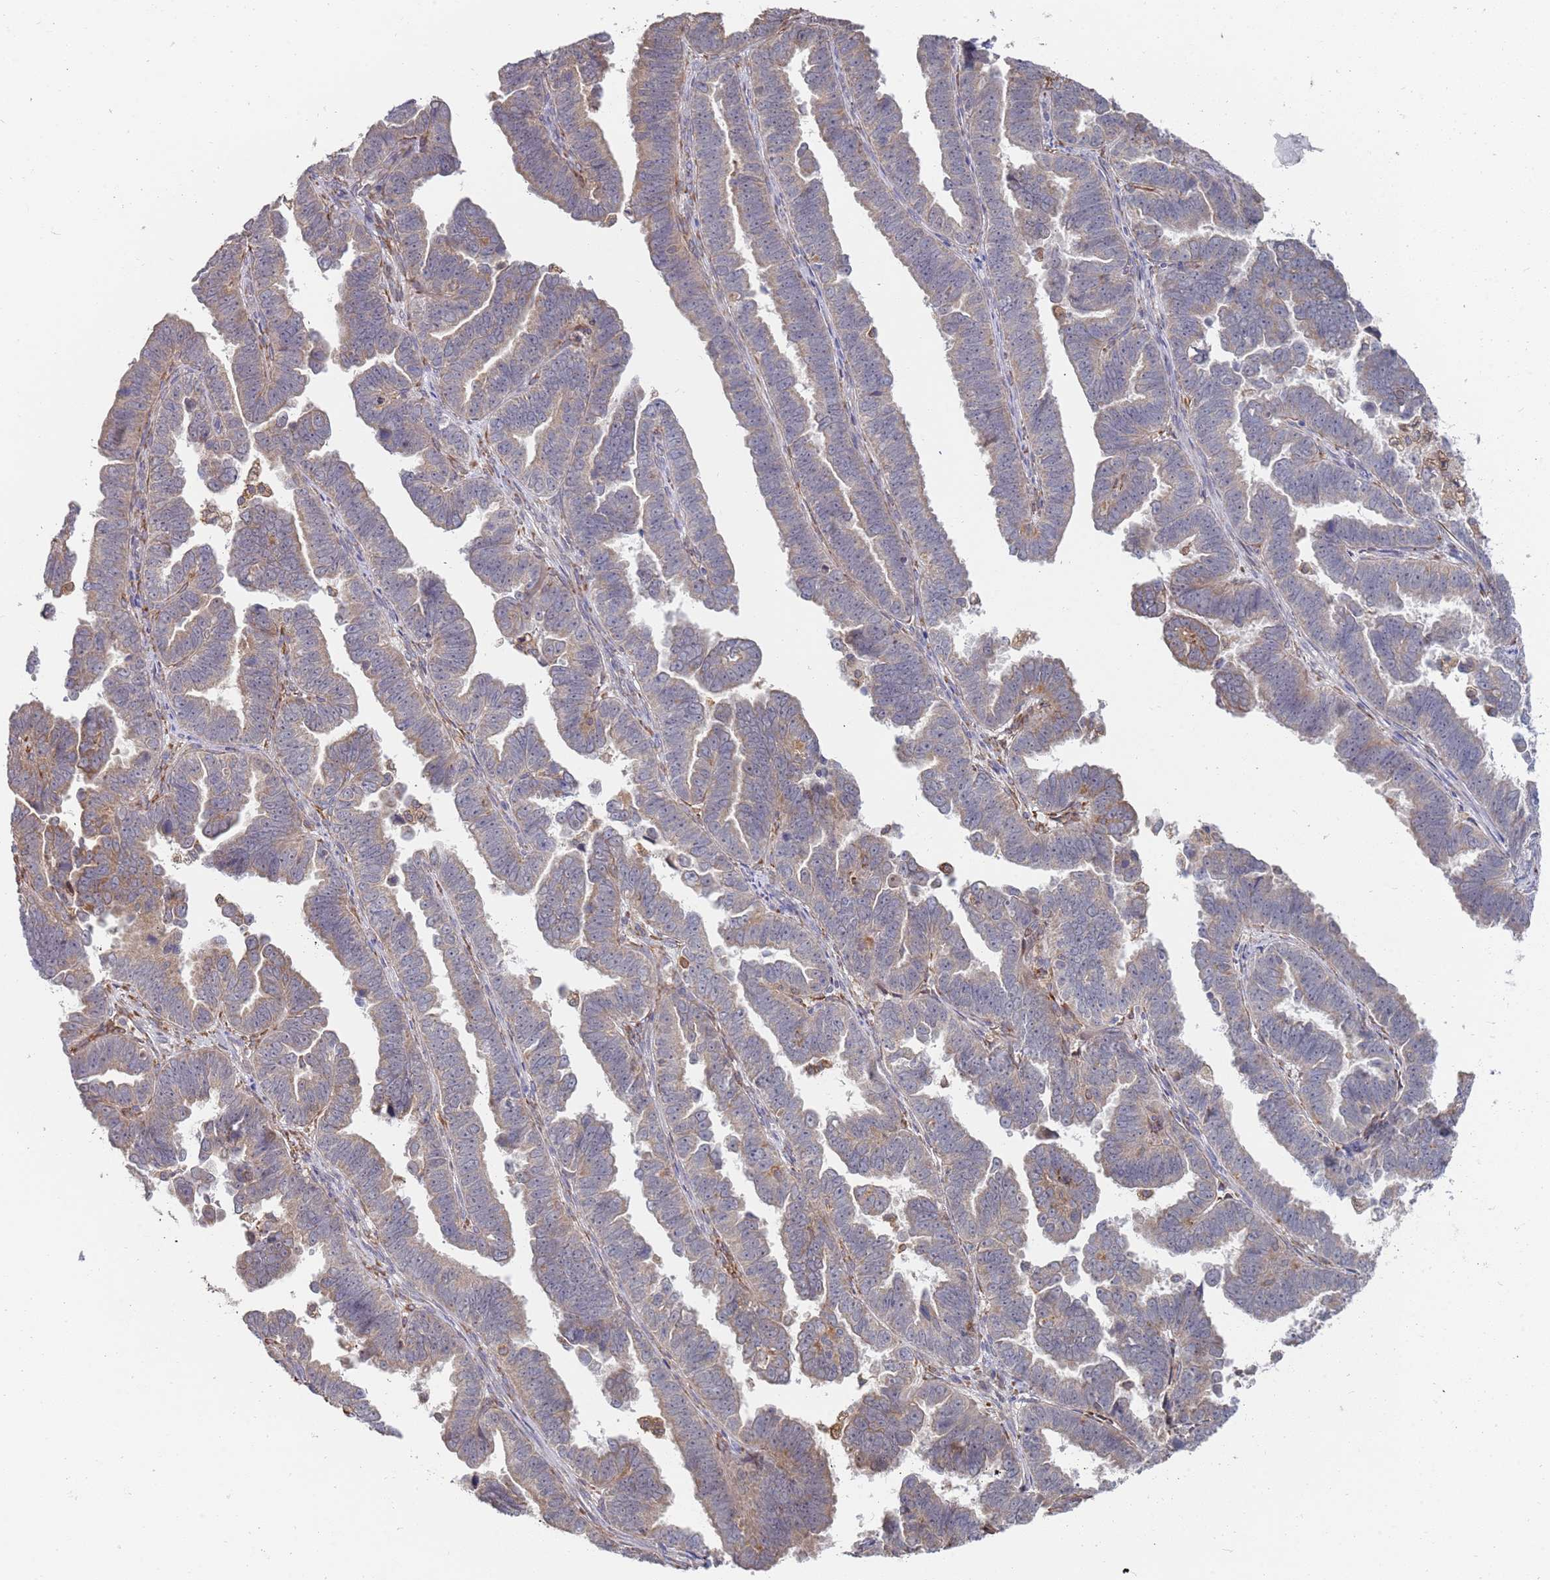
{"staining": {"intensity": "weak", "quantity": "25%-75%", "location": "cytoplasmic/membranous"}, "tissue": "endometrial cancer", "cell_type": "Tumor cells", "image_type": "cancer", "snomed": [{"axis": "morphology", "description": "Adenocarcinoma, NOS"}, {"axis": "topography", "description": "Endometrium"}], "caption": "Protein expression analysis of human endometrial adenocarcinoma reveals weak cytoplasmic/membranous positivity in about 25%-75% of tumor cells. The protein of interest is stained brown, and the nuclei are stained in blue (DAB IHC with brightfield microscopy, high magnification).", "gene": "VRK2", "patient": {"sex": "female", "age": 75}}